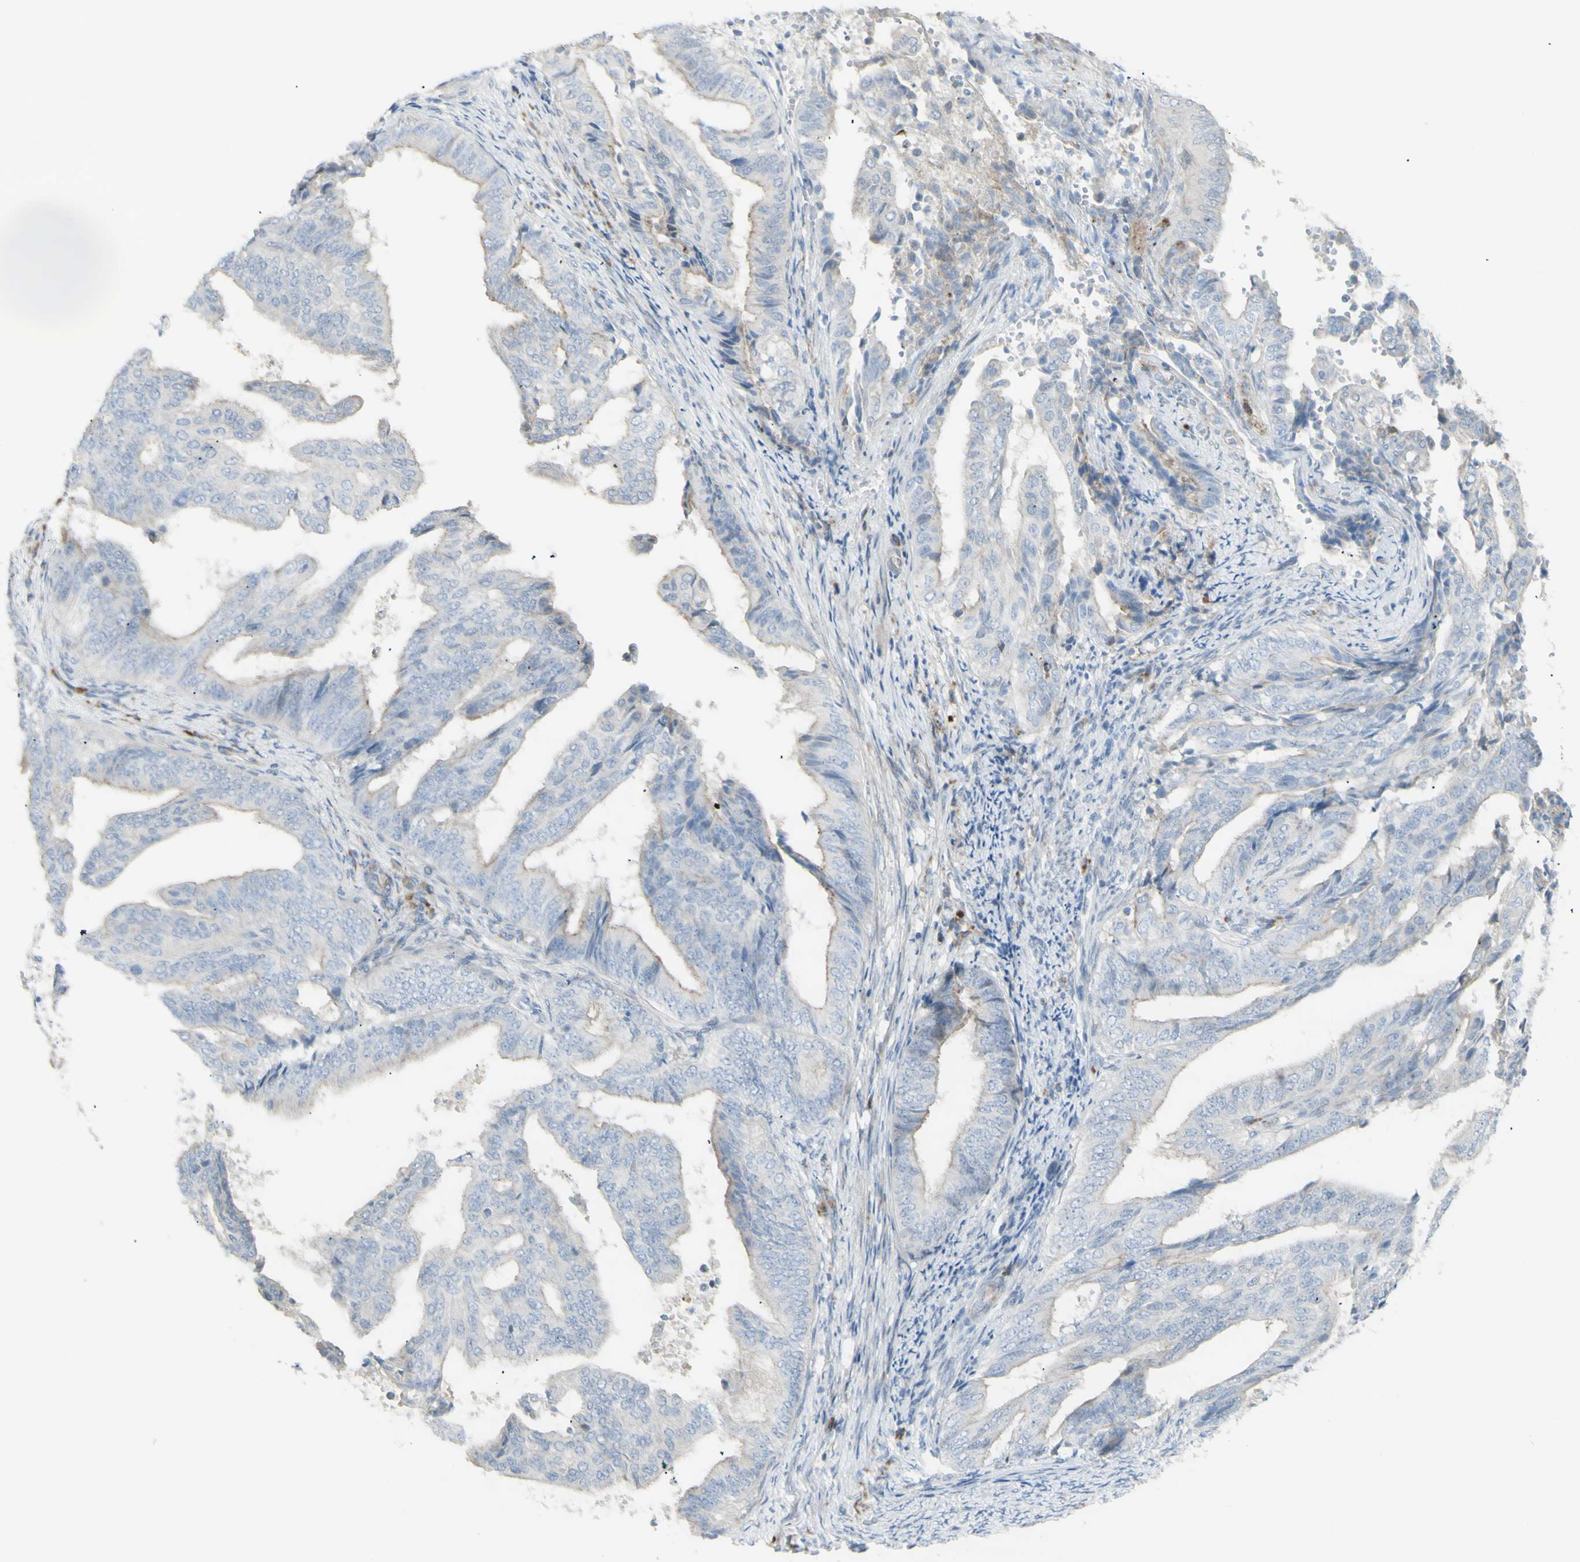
{"staining": {"intensity": "negative", "quantity": "none", "location": "none"}, "tissue": "endometrial cancer", "cell_type": "Tumor cells", "image_type": "cancer", "snomed": [{"axis": "morphology", "description": "Adenocarcinoma, NOS"}, {"axis": "topography", "description": "Endometrium"}], "caption": "This is a image of IHC staining of endometrial cancer, which shows no staining in tumor cells.", "gene": "NDST4", "patient": {"sex": "female", "age": 58}}